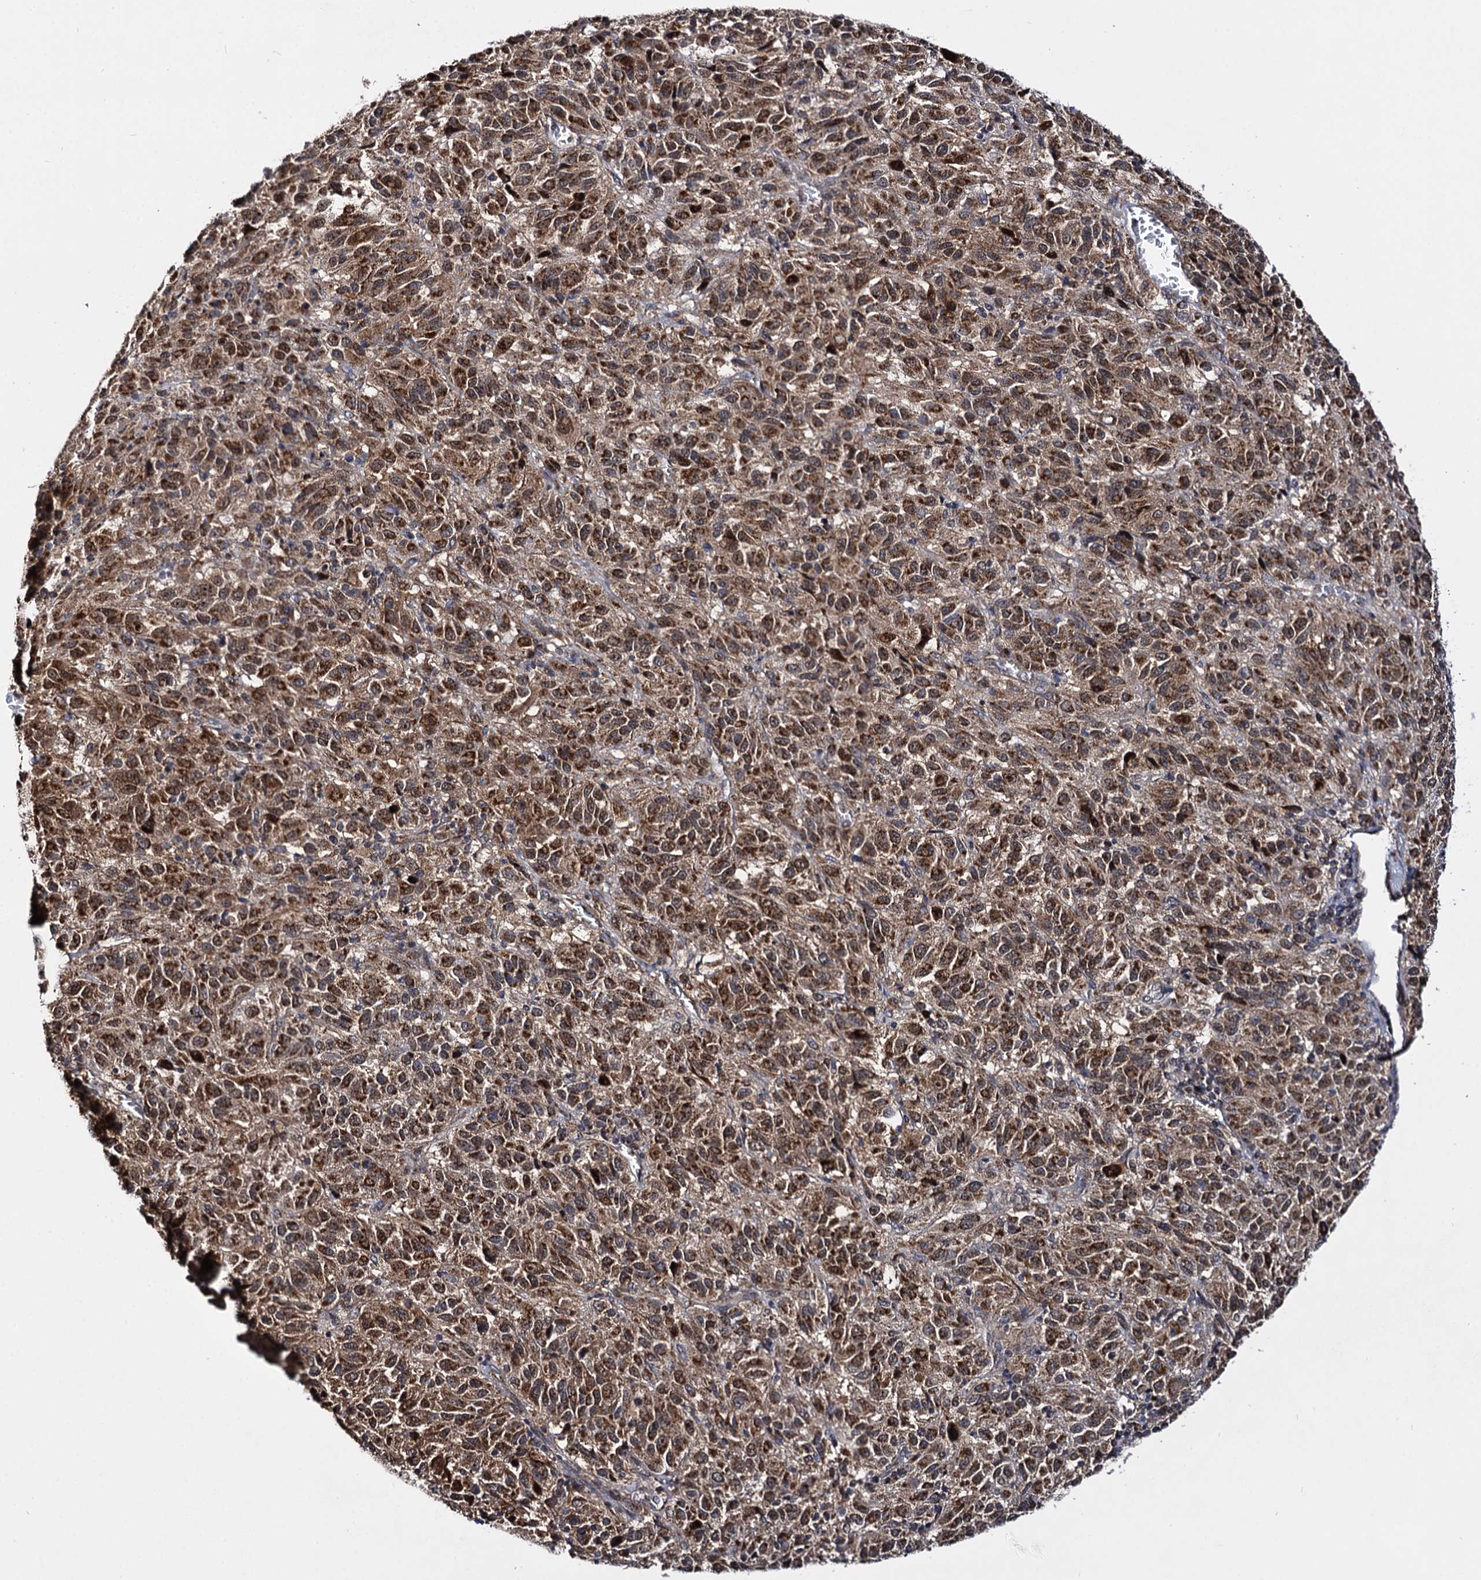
{"staining": {"intensity": "moderate", "quantity": ">75%", "location": "cytoplasmic/membranous,nuclear"}, "tissue": "melanoma", "cell_type": "Tumor cells", "image_type": "cancer", "snomed": [{"axis": "morphology", "description": "Malignant melanoma, Metastatic site"}, {"axis": "topography", "description": "Lung"}], "caption": "Melanoma stained with immunohistochemistry (IHC) demonstrates moderate cytoplasmic/membranous and nuclear positivity in about >75% of tumor cells. The staining was performed using DAB, with brown indicating positive protein expression. Nuclei are stained blue with hematoxylin.", "gene": "CEP76", "patient": {"sex": "male", "age": 64}}